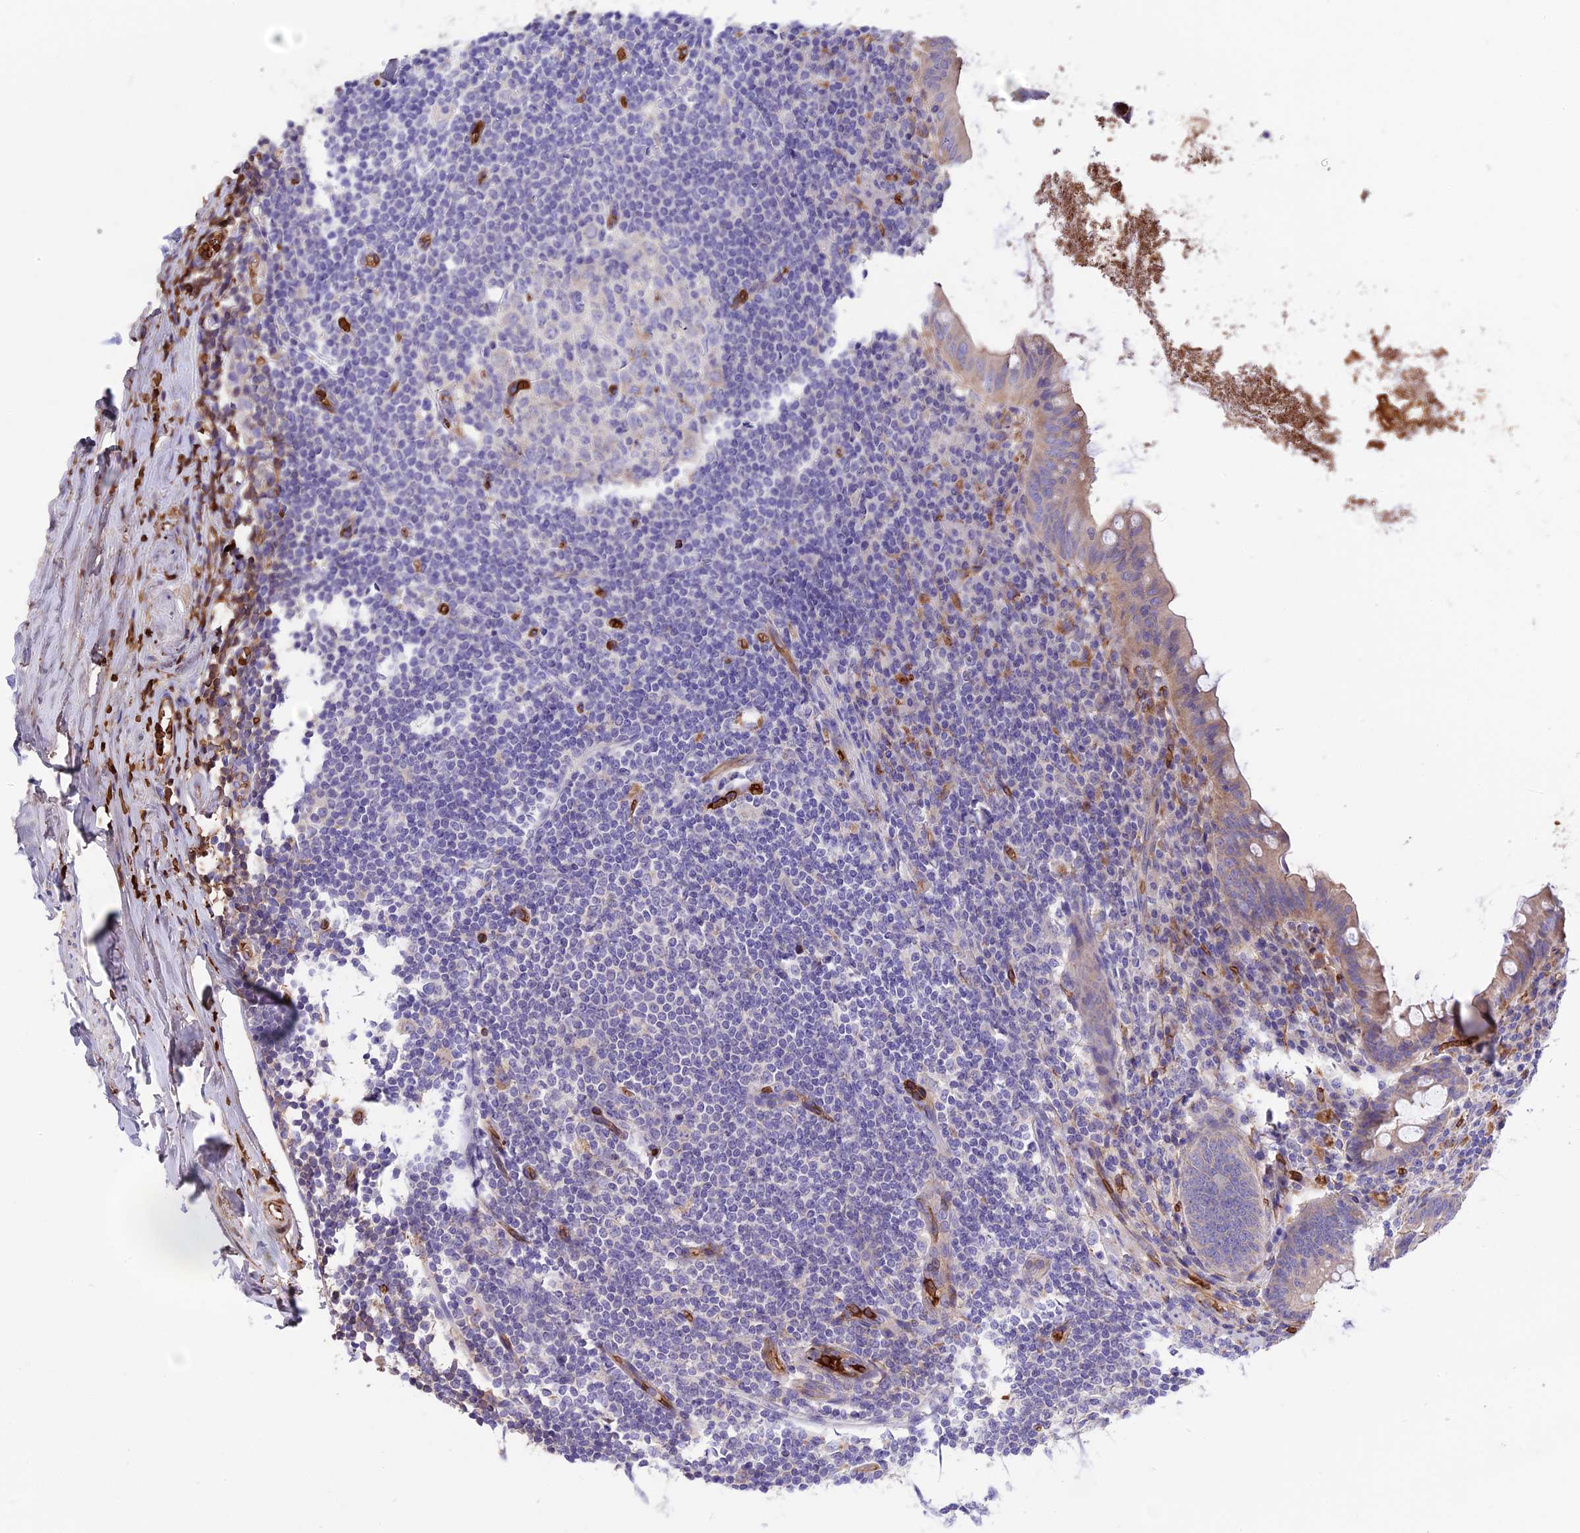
{"staining": {"intensity": "moderate", "quantity": "<25%", "location": "cytoplasmic/membranous"}, "tissue": "appendix", "cell_type": "Glandular cells", "image_type": "normal", "snomed": [{"axis": "morphology", "description": "Normal tissue, NOS"}, {"axis": "topography", "description": "Appendix"}], "caption": "Brown immunohistochemical staining in unremarkable human appendix exhibits moderate cytoplasmic/membranous expression in approximately <25% of glandular cells.", "gene": "TTC4", "patient": {"sex": "female", "age": 51}}